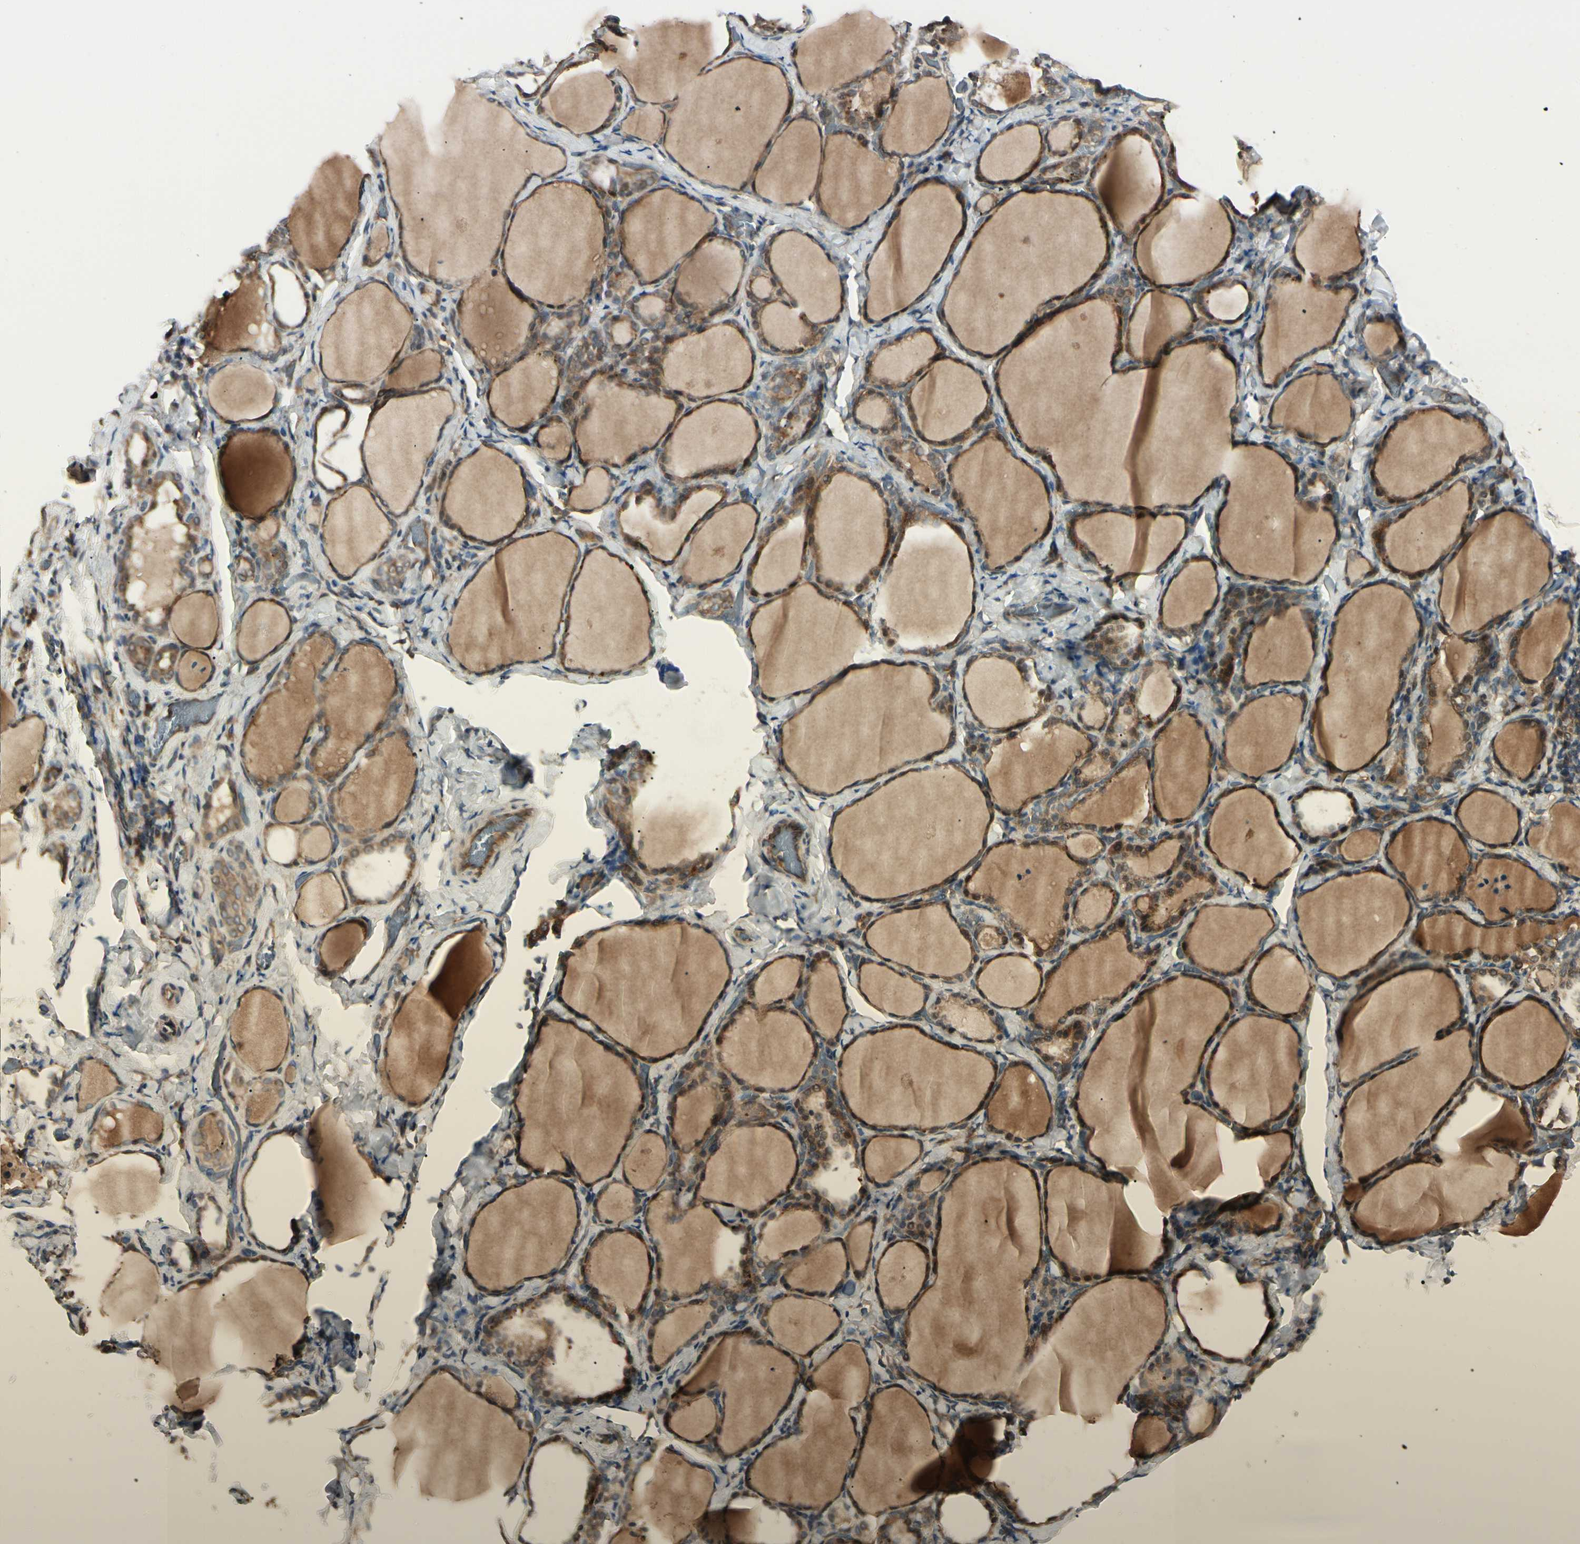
{"staining": {"intensity": "strong", "quantity": ">75%", "location": "cytoplasmic/membranous,nuclear"}, "tissue": "thyroid gland", "cell_type": "Glandular cells", "image_type": "normal", "snomed": [{"axis": "morphology", "description": "Normal tissue, NOS"}, {"axis": "morphology", "description": "Papillary adenocarcinoma, NOS"}, {"axis": "topography", "description": "Thyroid gland"}], "caption": "Immunohistochemical staining of normal thyroid gland displays >75% levels of strong cytoplasmic/membranous,nuclear protein staining in about >75% of glandular cells.", "gene": "RNF14", "patient": {"sex": "female", "age": 30}}